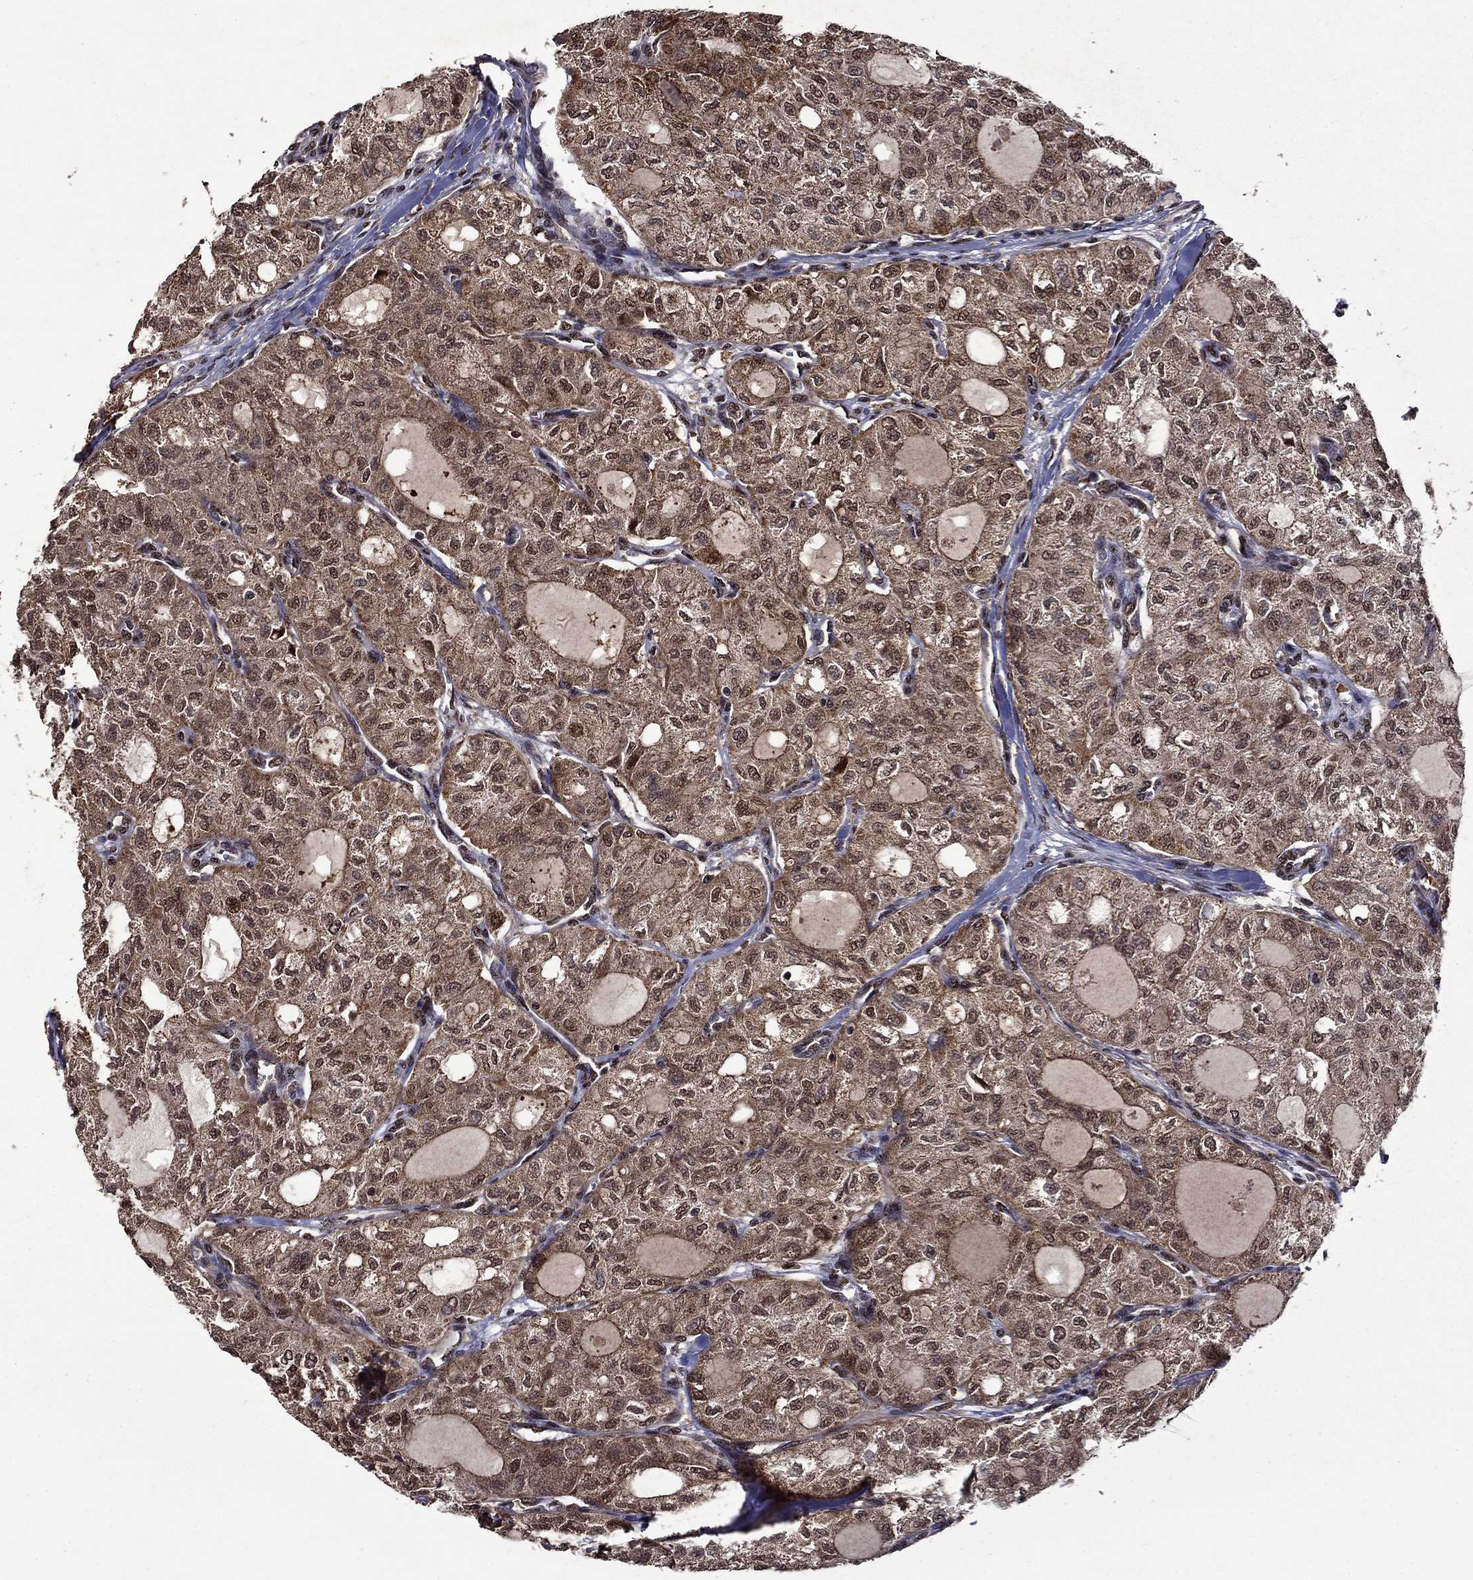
{"staining": {"intensity": "moderate", "quantity": ">75%", "location": "cytoplasmic/membranous,nuclear"}, "tissue": "thyroid cancer", "cell_type": "Tumor cells", "image_type": "cancer", "snomed": [{"axis": "morphology", "description": "Follicular adenoma carcinoma, NOS"}, {"axis": "topography", "description": "Thyroid gland"}], "caption": "Immunohistochemical staining of thyroid cancer shows medium levels of moderate cytoplasmic/membranous and nuclear expression in approximately >75% of tumor cells.", "gene": "ITM2B", "patient": {"sex": "male", "age": 75}}